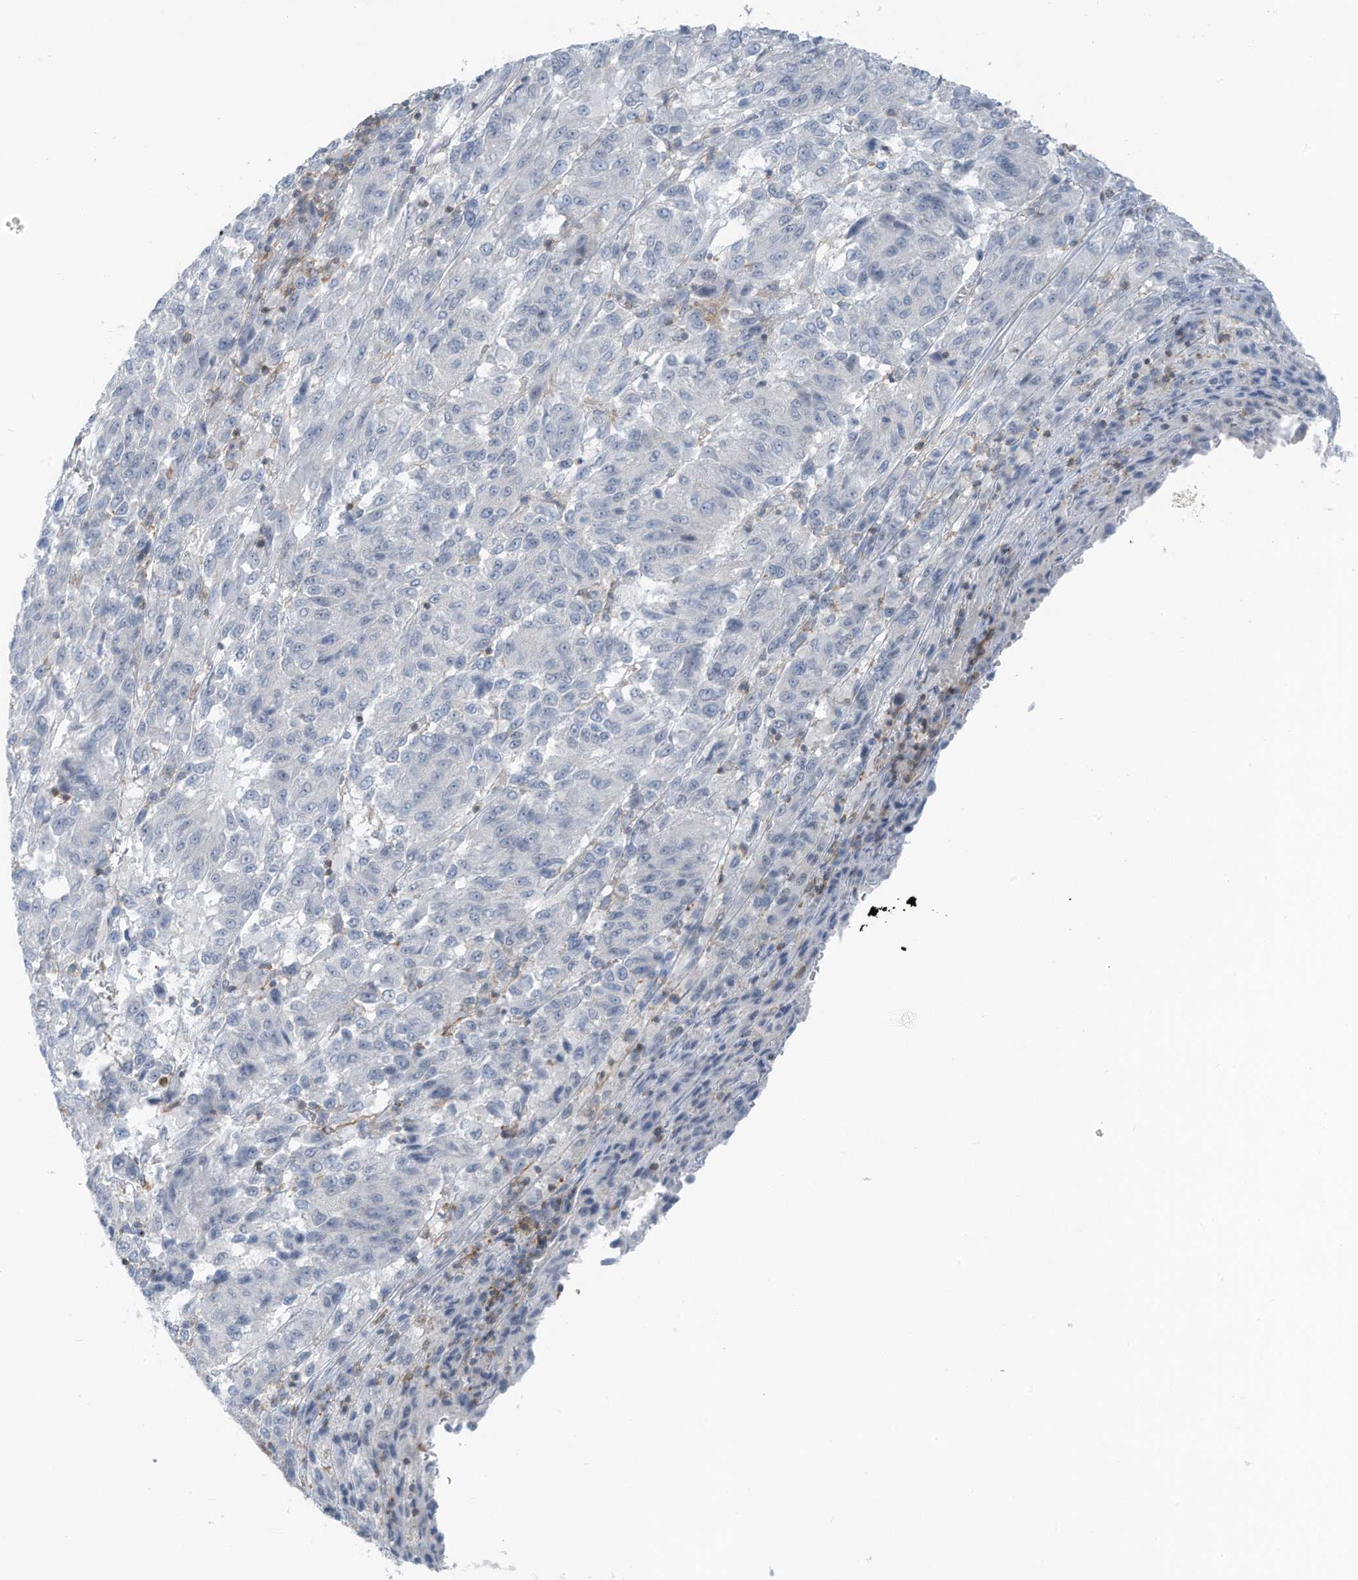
{"staining": {"intensity": "negative", "quantity": "none", "location": "none"}, "tissue": "melanoma", "cell_type": "Tumor cells", "image_type": "cancer", "snomed": [{"axis": "morphology", "description": "Malignant melanoma, Metastatic site"}, {"axis": "topography", "description": "Lung"}], "caption": "Photomicrograph shows no protein staining in tumor cells of melanoma tissue.", "gene": "ZNF846", "patient": {"sex": "male", "age": 64}}